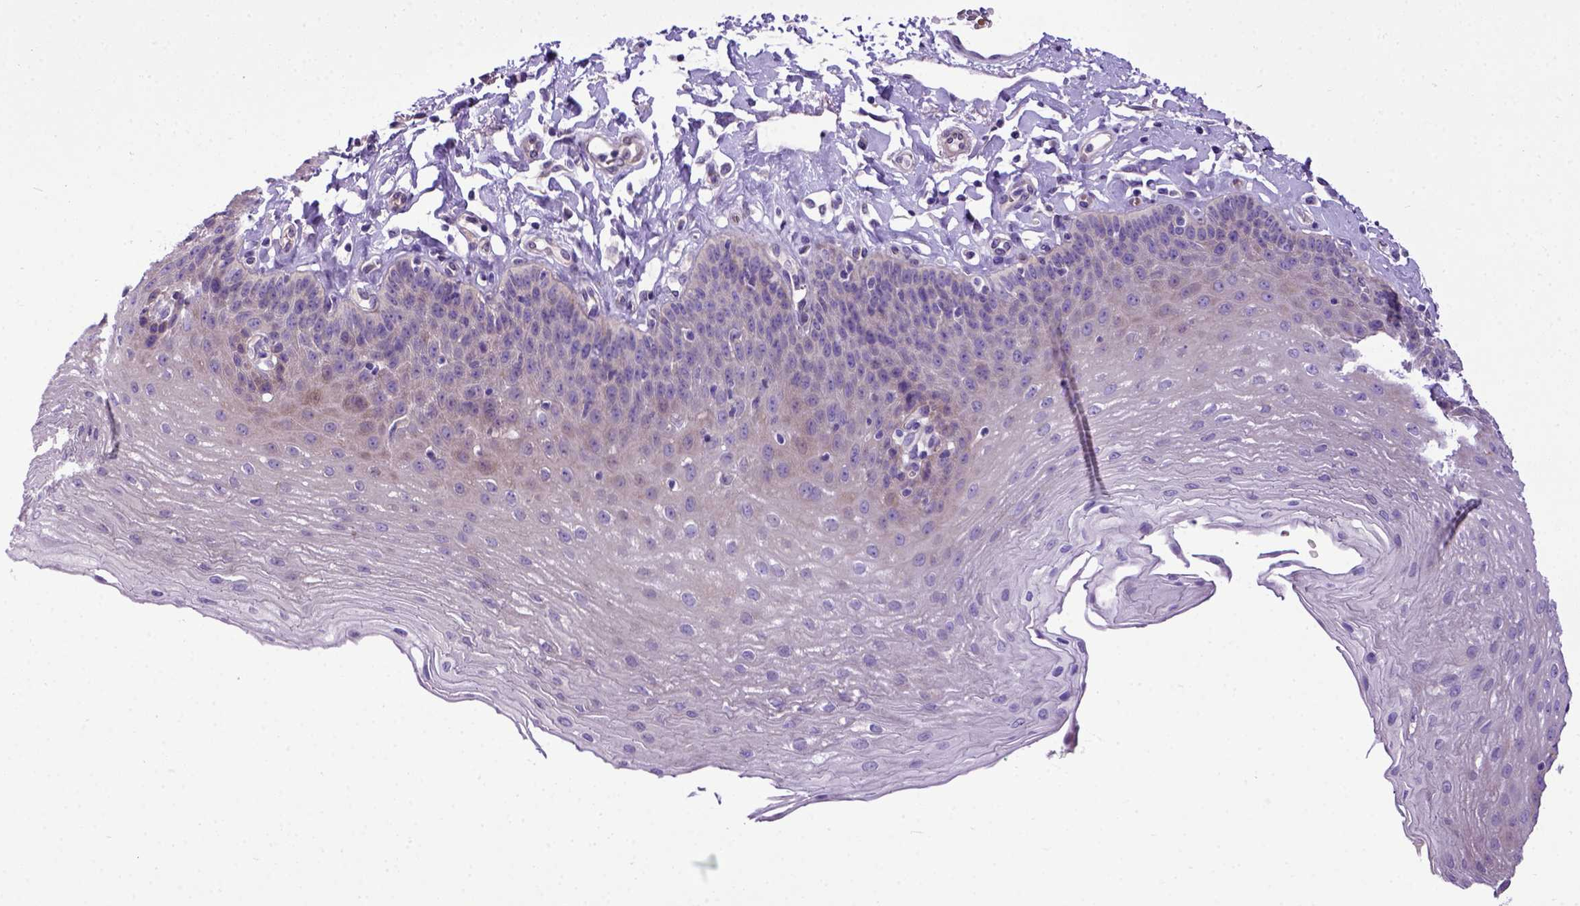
{"staining": {"intensity": "negative", "quantity": "none", "location": "none"}, "tissue": "esophagus", "cell_type": "Squamous epithelial cells", "image_type": "normal", "snomed": [{"axis": "morphology", "description": "Normal tissue, NOS"}, {"axis": "topography", "description": "Esophagus"}], "caption": "High magnification brightfield microscopy of unremarkable esophagus stained with DAB (3,3'-diaminobenzidine) (brown) and counterstained with hematoxylin (blue): squamous epithelial cells show no significant expression. Brightfield microscopy of IHC stained with DAB (3,3'-diaminobenzidine) (brown) and hematoxylin (blue), captured at high magnification.", "gene": "ADAM12", "patient": {"sex": "female", "age": 81}}